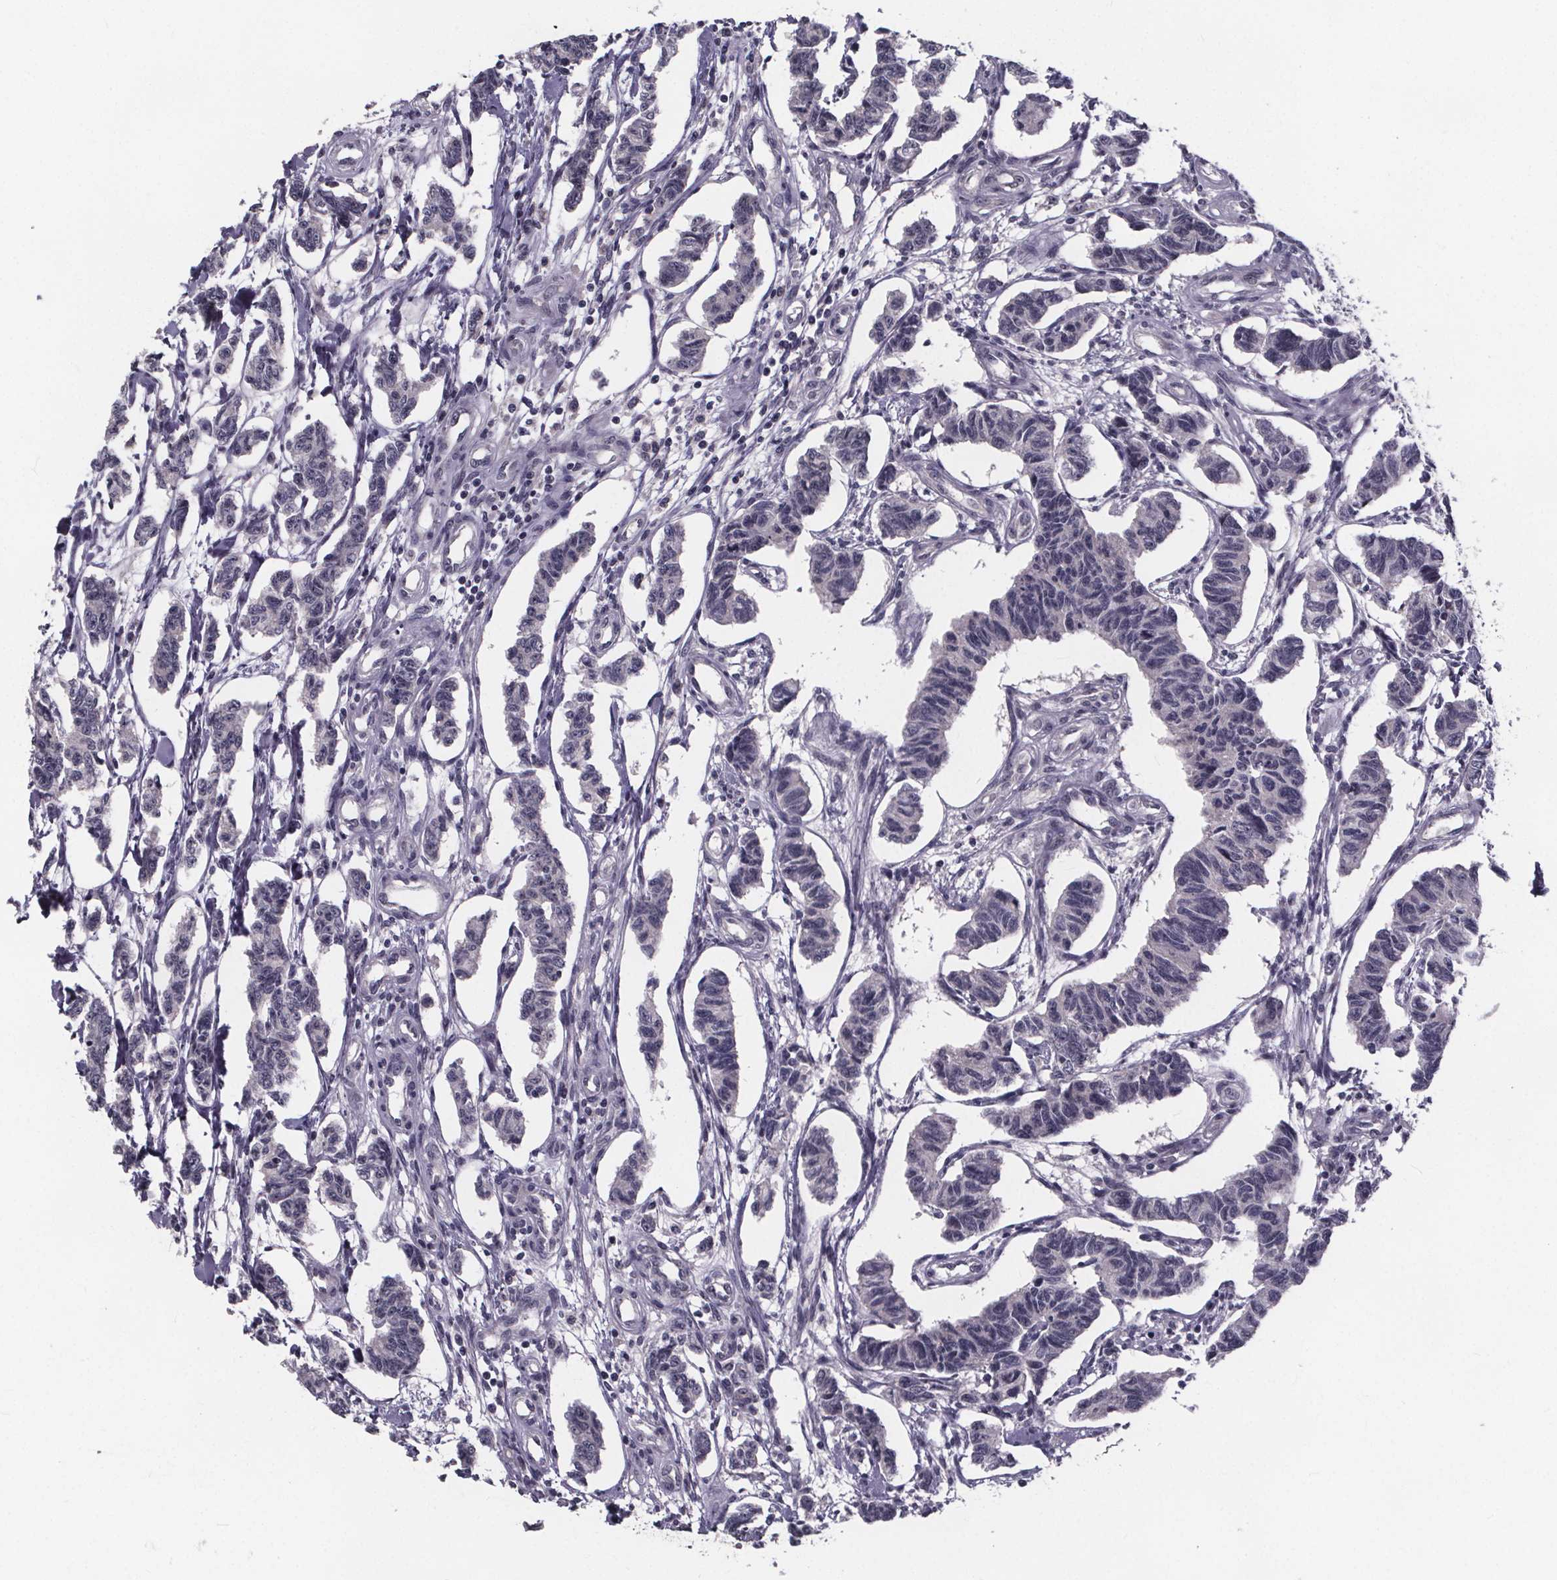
{"staining": {"intensity": "negative", "quantity": "none", "location": "none"}, "tissue": "carcinoid", "cell_type": "Tumor cells", "image_type": "cancer", "snomed": [{"axis": "morphology", "description": "Carcinoid, malignant, NOS"}, {"axis": "topography", "description": "Kidney"}], "caption": "Immunohistochemistry of malignant carcinoid displays no expression in tumor cells.", "gene": "FAM181B", "patient": {"sex": "female", "age": 41}}